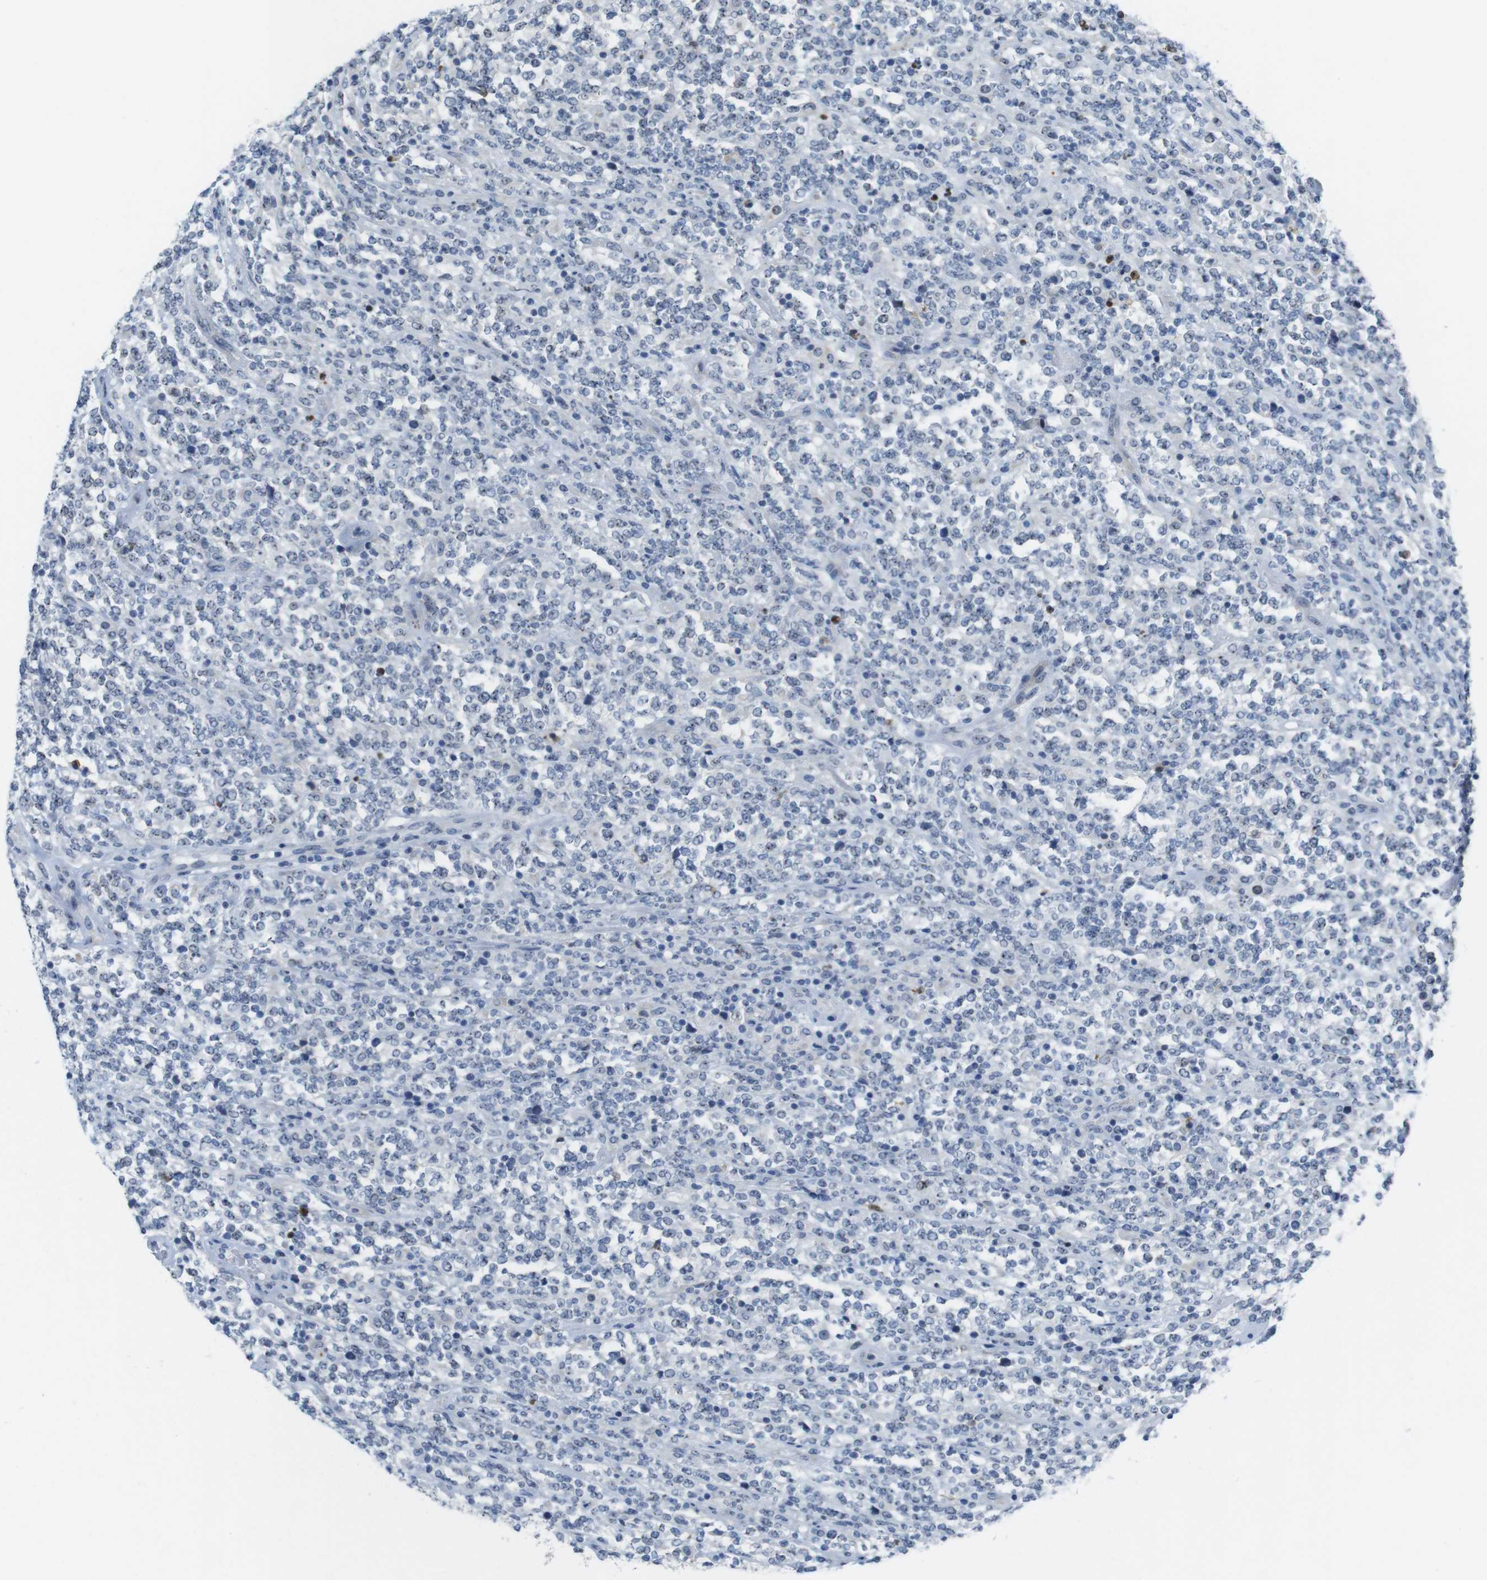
{"staining": {"intensity": "negative", "quantity": "none", "location": "none"}, "tissue": "lymphoma", "cell_type": "Tumor cells", "image_type": "cancer", "snomed": [{"axis": "morphology", "description": "Malignant lymphoma, non-Hodgkin's type, High grade"}, {"axis": "topography", "description": "Soft tissue"}], "caption": "High-grade malignant lymphoma, non-Hodgkin's type was stained to show a protein in brown. There is no significant expression in tumor cells.", "gene": "TJP3", "patient": {"sex": "male", "age": 18}}